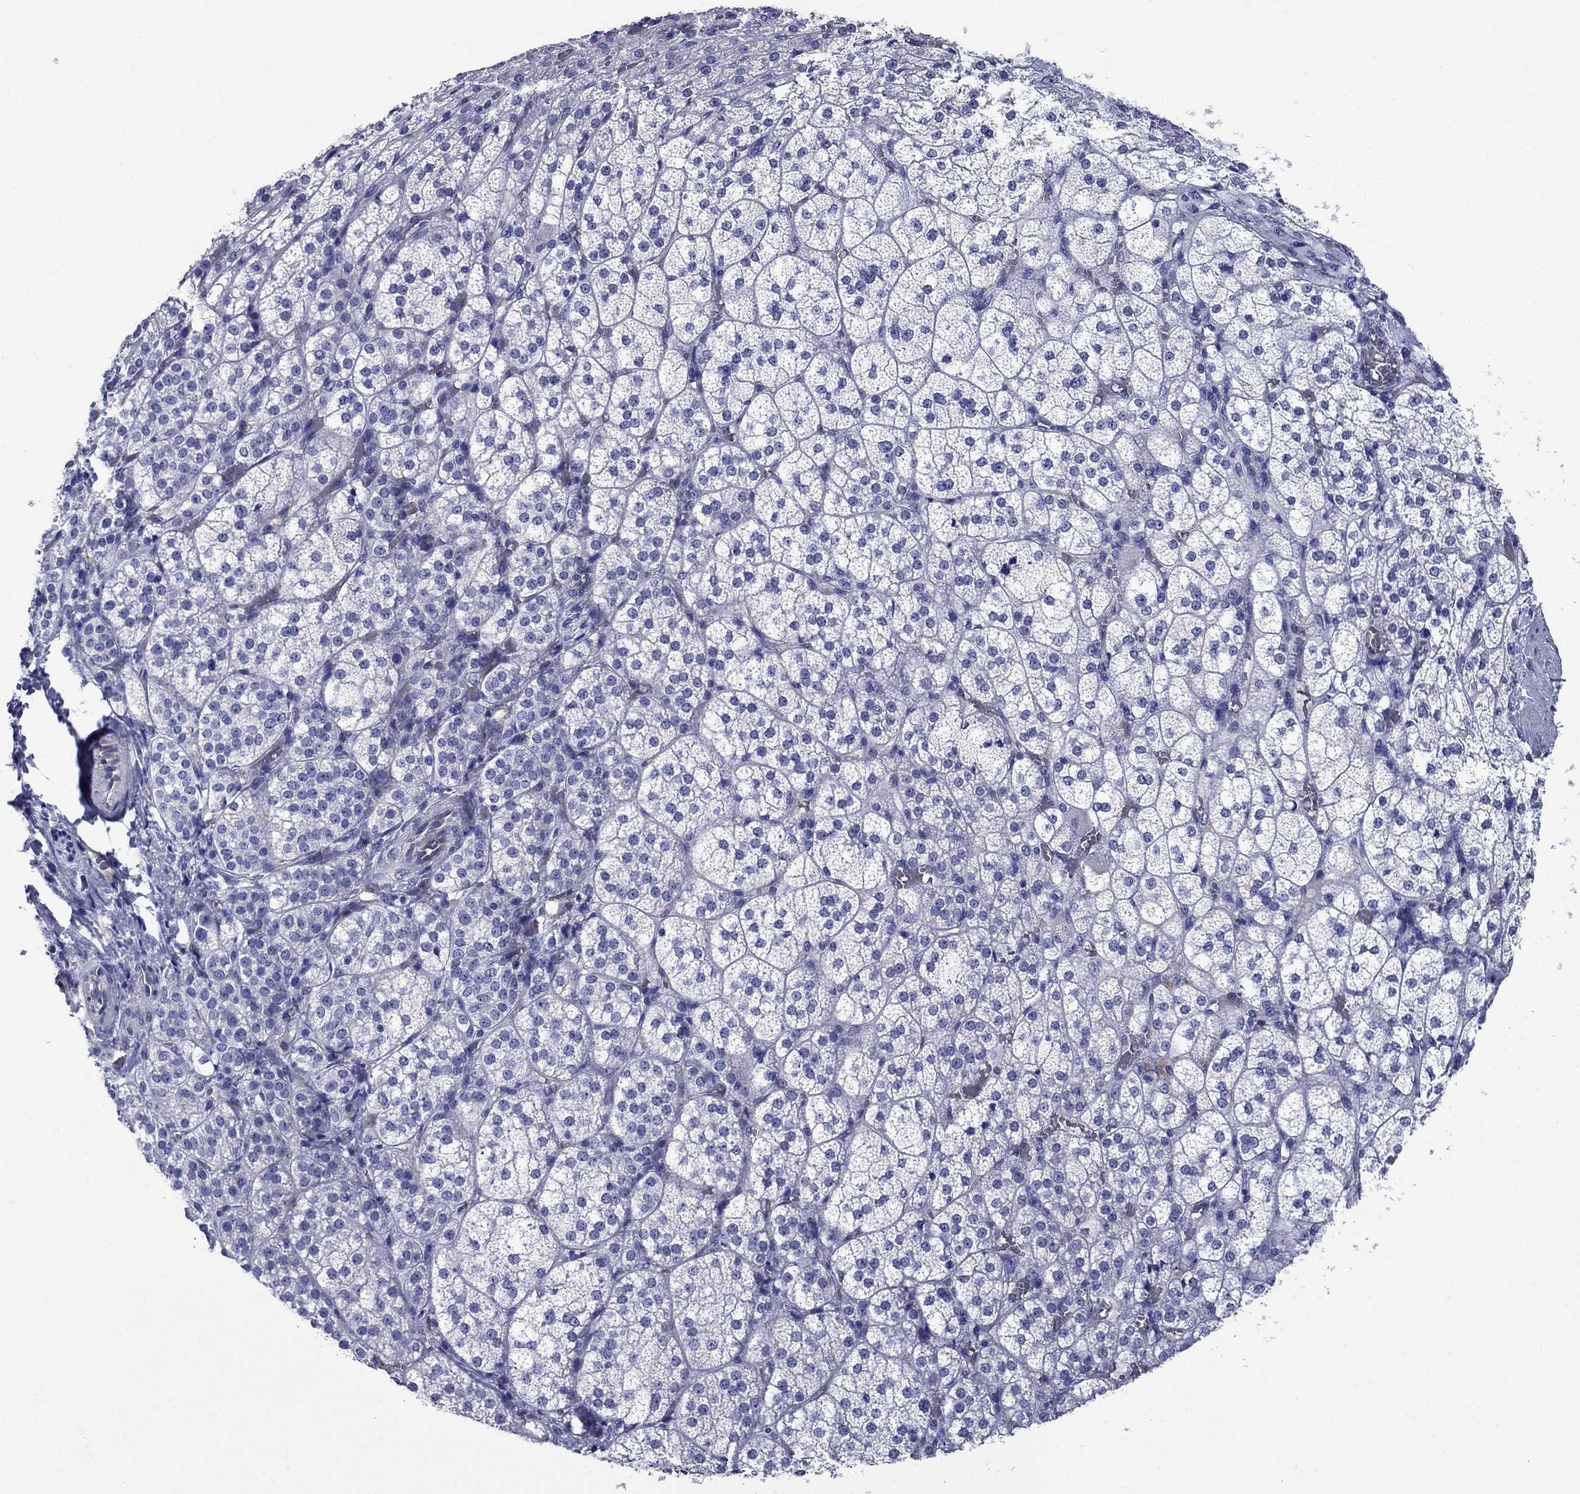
{"staining": {"intensity": "negative", "quantity": "none", "location": "none"}, "tissue": "adrenal gland", "cell_type": "Glandular cells", "image_type": "normal", "snomed": [{"axis": "morphology", "description": "Normal tissue, NOS"}, {"axis": "topography", "description": "Adrenal gland"}], "caption": "Immunohistochemistry (IHC) of benign adrenal gland shows no positivity in glandular cells.", "gene": "SMCP", "patient": {"sex": "female", "age": 60}}